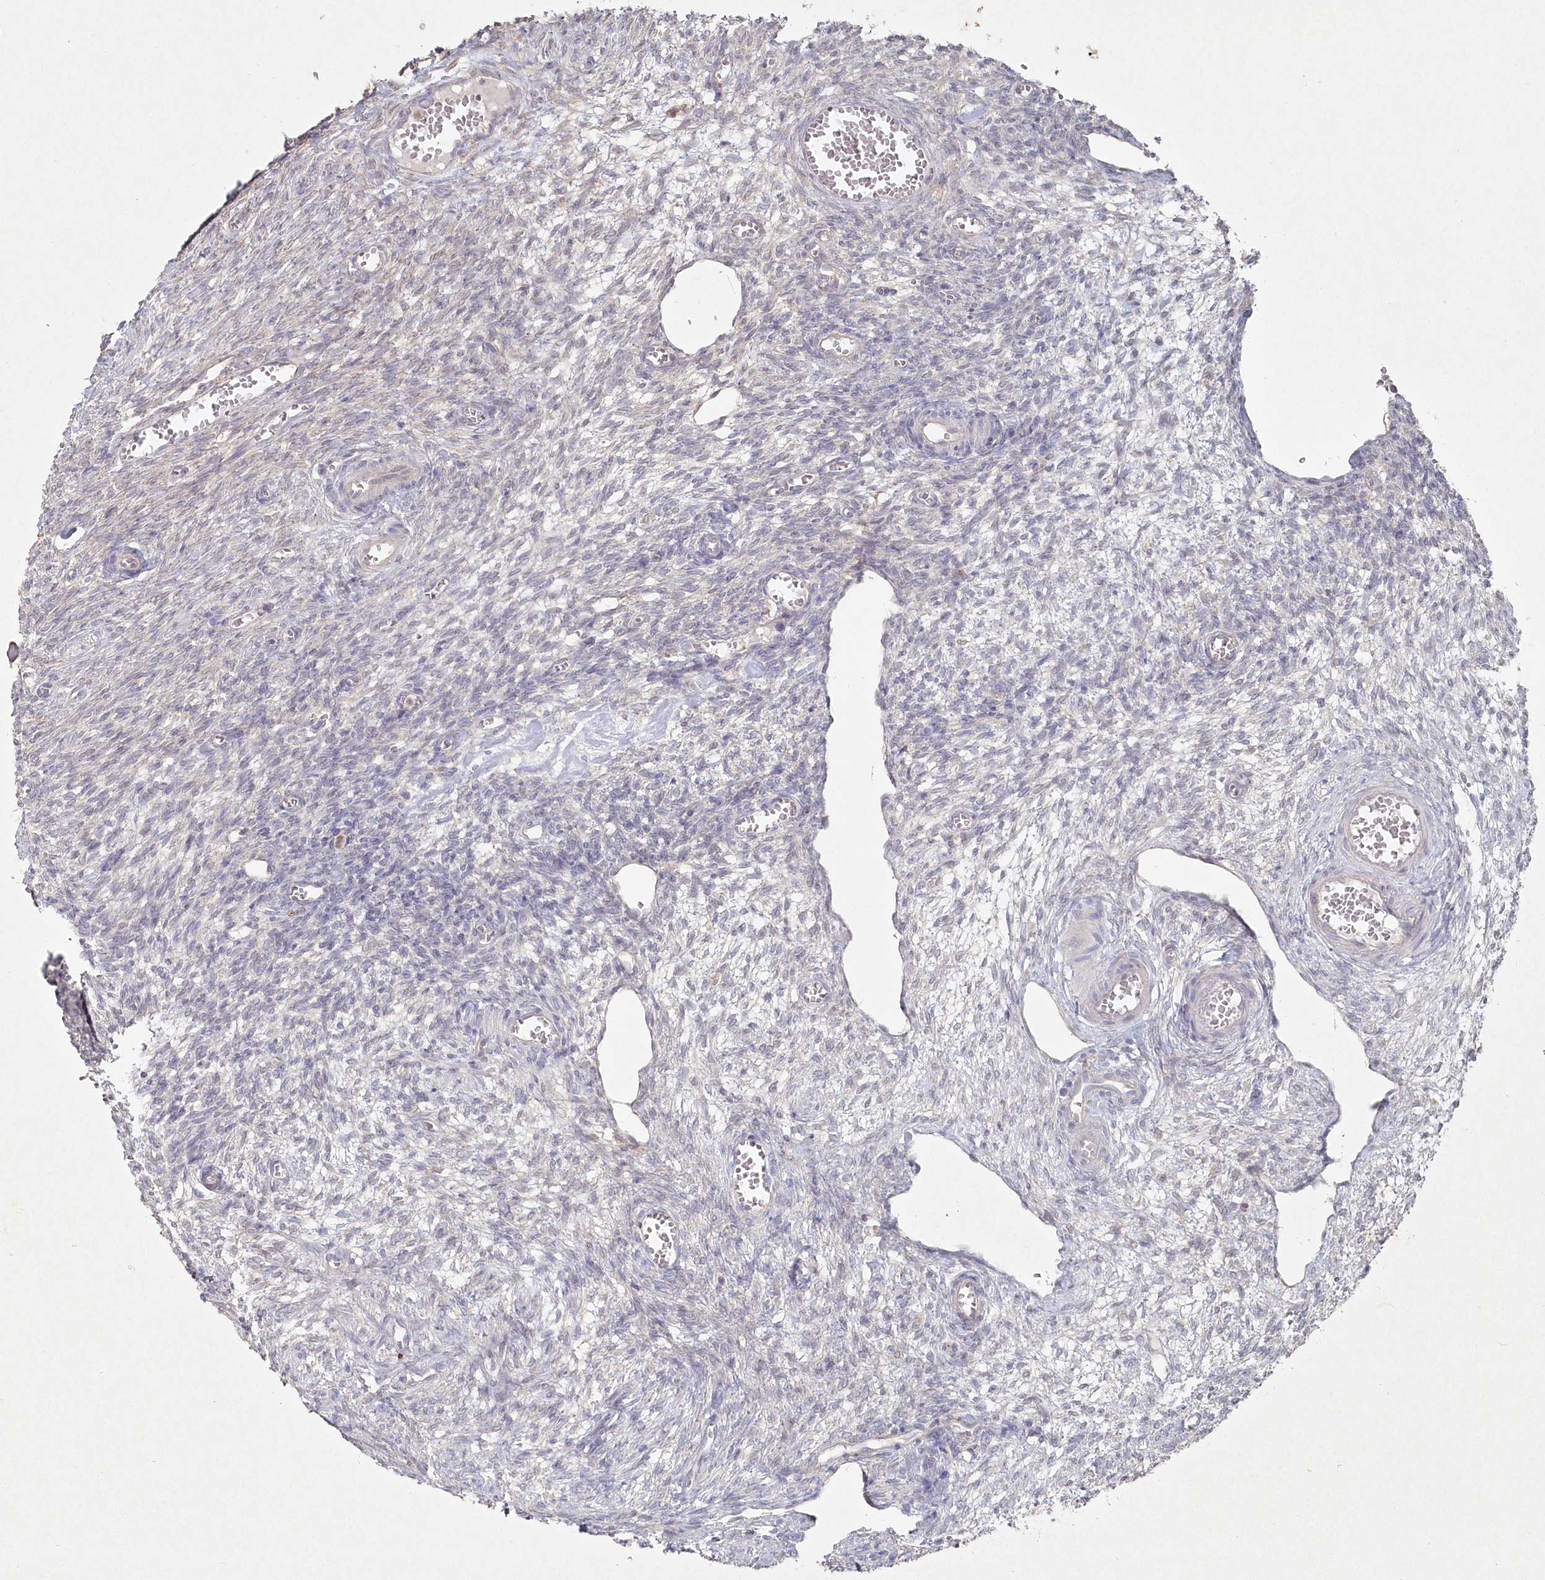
{"staining": {"intensity": "negative", "quantity": "none", "location": "none"}, "tissue": "ovary", "cell_type": "Ovarian stroma cells", "image_type": "normal", "snomed": [{"axis": "morphology", "description": "Normal tissue, NOS"}, {"axis": "topography", "description": "Ovary"}], "caption": "Image shows no significant protein positivity in ovarian stroma cells of benign ovary.", "gene": "TGFBRAP1", "patient": {"sex": "female", "age": 27}}